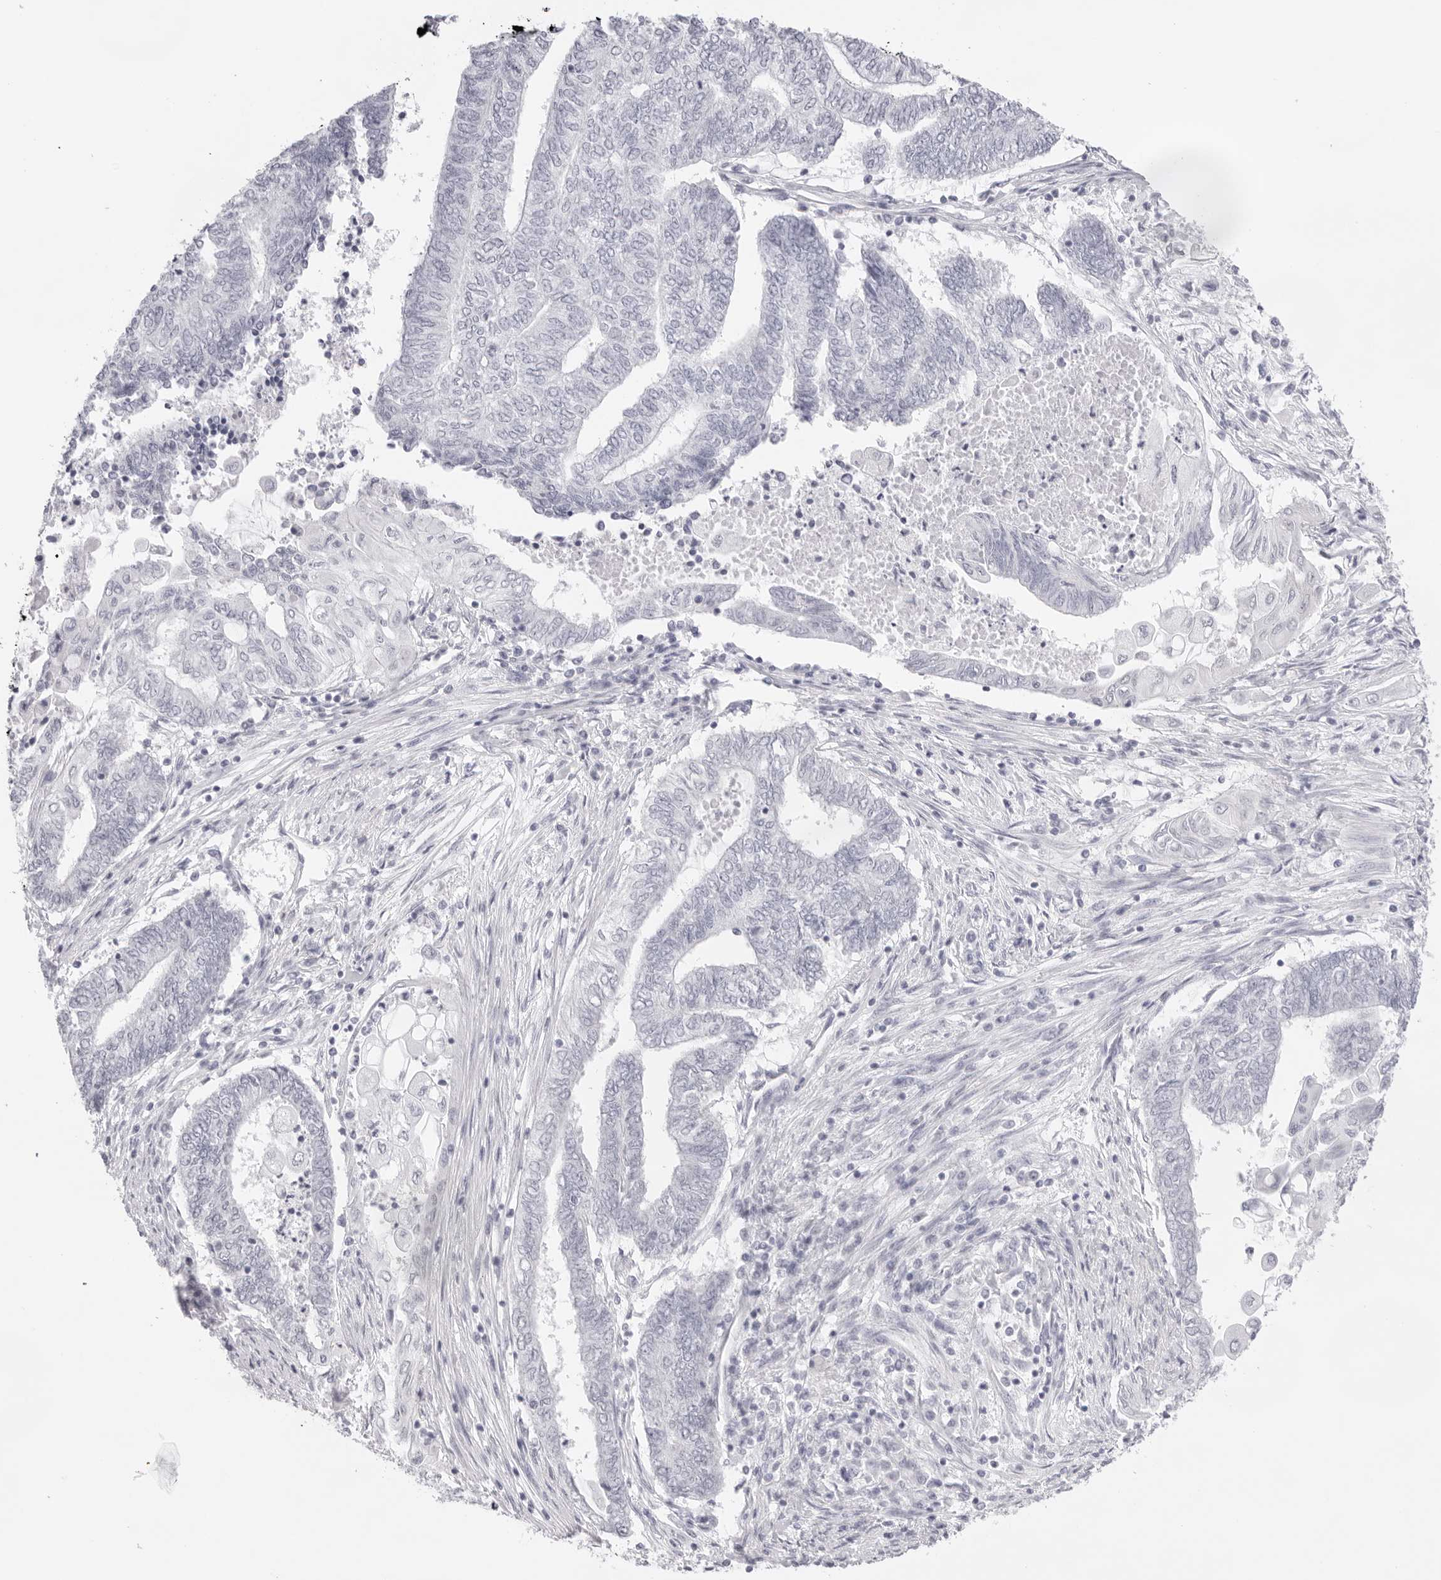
{"staining": {"intensity": "negative", "quantity": "none", "location": "none"}, "tissue": "endometrial cancer", "cell_type": "Tumor cells", "image_type": "cancer", "snomed": [{"axis": "morphology", "description": "Adenocarcinoma, NOS"}, {"axis": "topography", "description": "Uterus"}, {"axis": "topography", "description": "Endometrium"}], "caption": "Tumor cells are negative for brown protein staining in adenocarcinoma (endometrial).", "gene": "KLK12", "patient": {"sex": "female", "age": 70}}